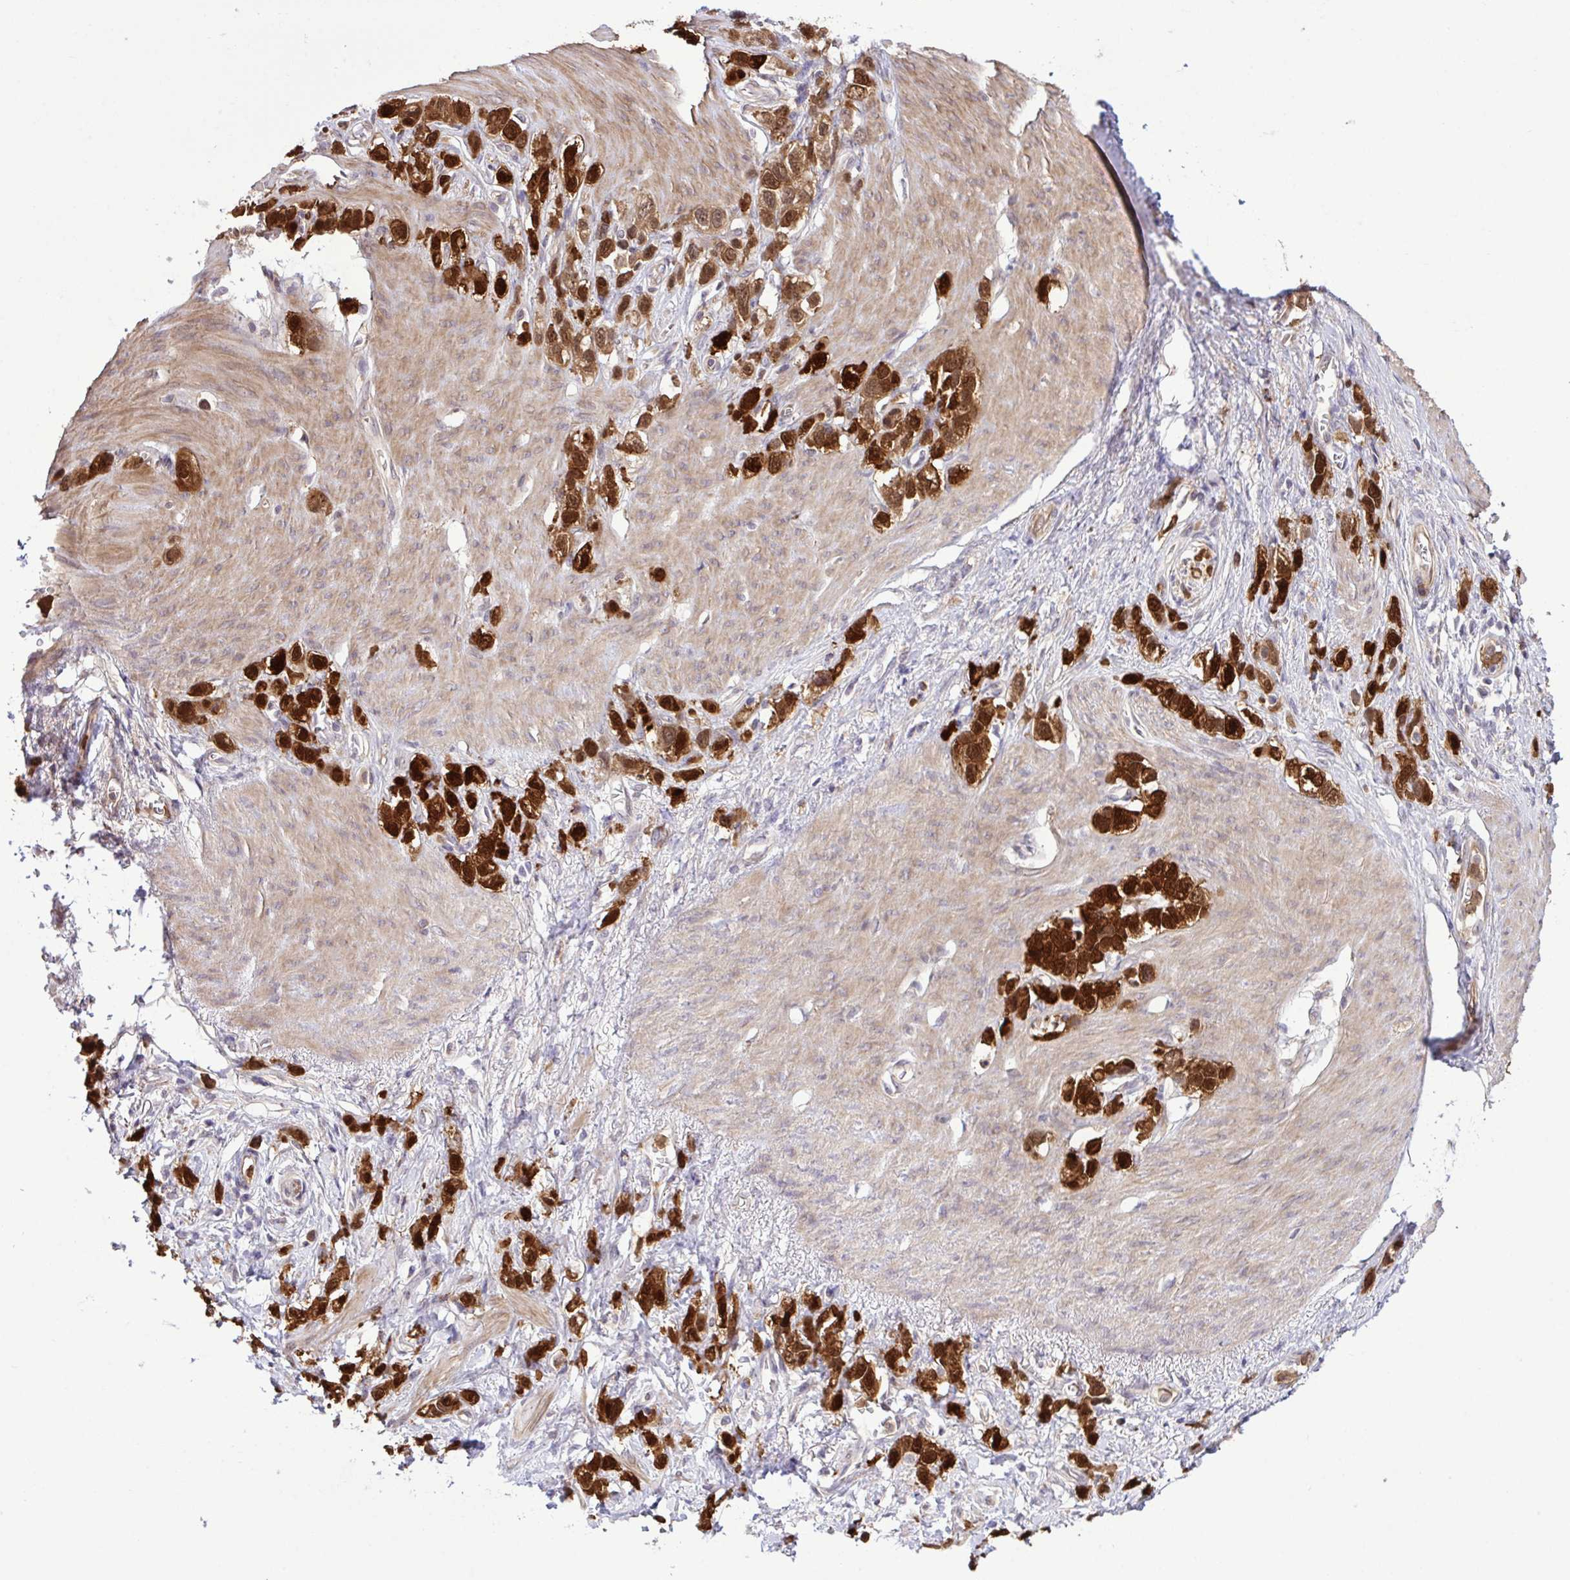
{"staining": {"intensity": "strong", "quantity": ">75%", "location": "cytoplasmic/membranous,nuclear"}, "tissue": "stomach cancer", "cell_type": "Tumor cells", "image_type": "cancer", "snomed": [{"axis": "morphology", "description": "Adenocarcinoma, NOS"}, {"axis": "topography", "description": "Stomach"}], "caption": "A brown stain highlights strong cytoplasmic/membranous and nuclear expression of a protein in adenocarcinoma (stomach) tumor cells.", "gene": "CMPK1", "patient": {"sex": "female", "age": 65}}